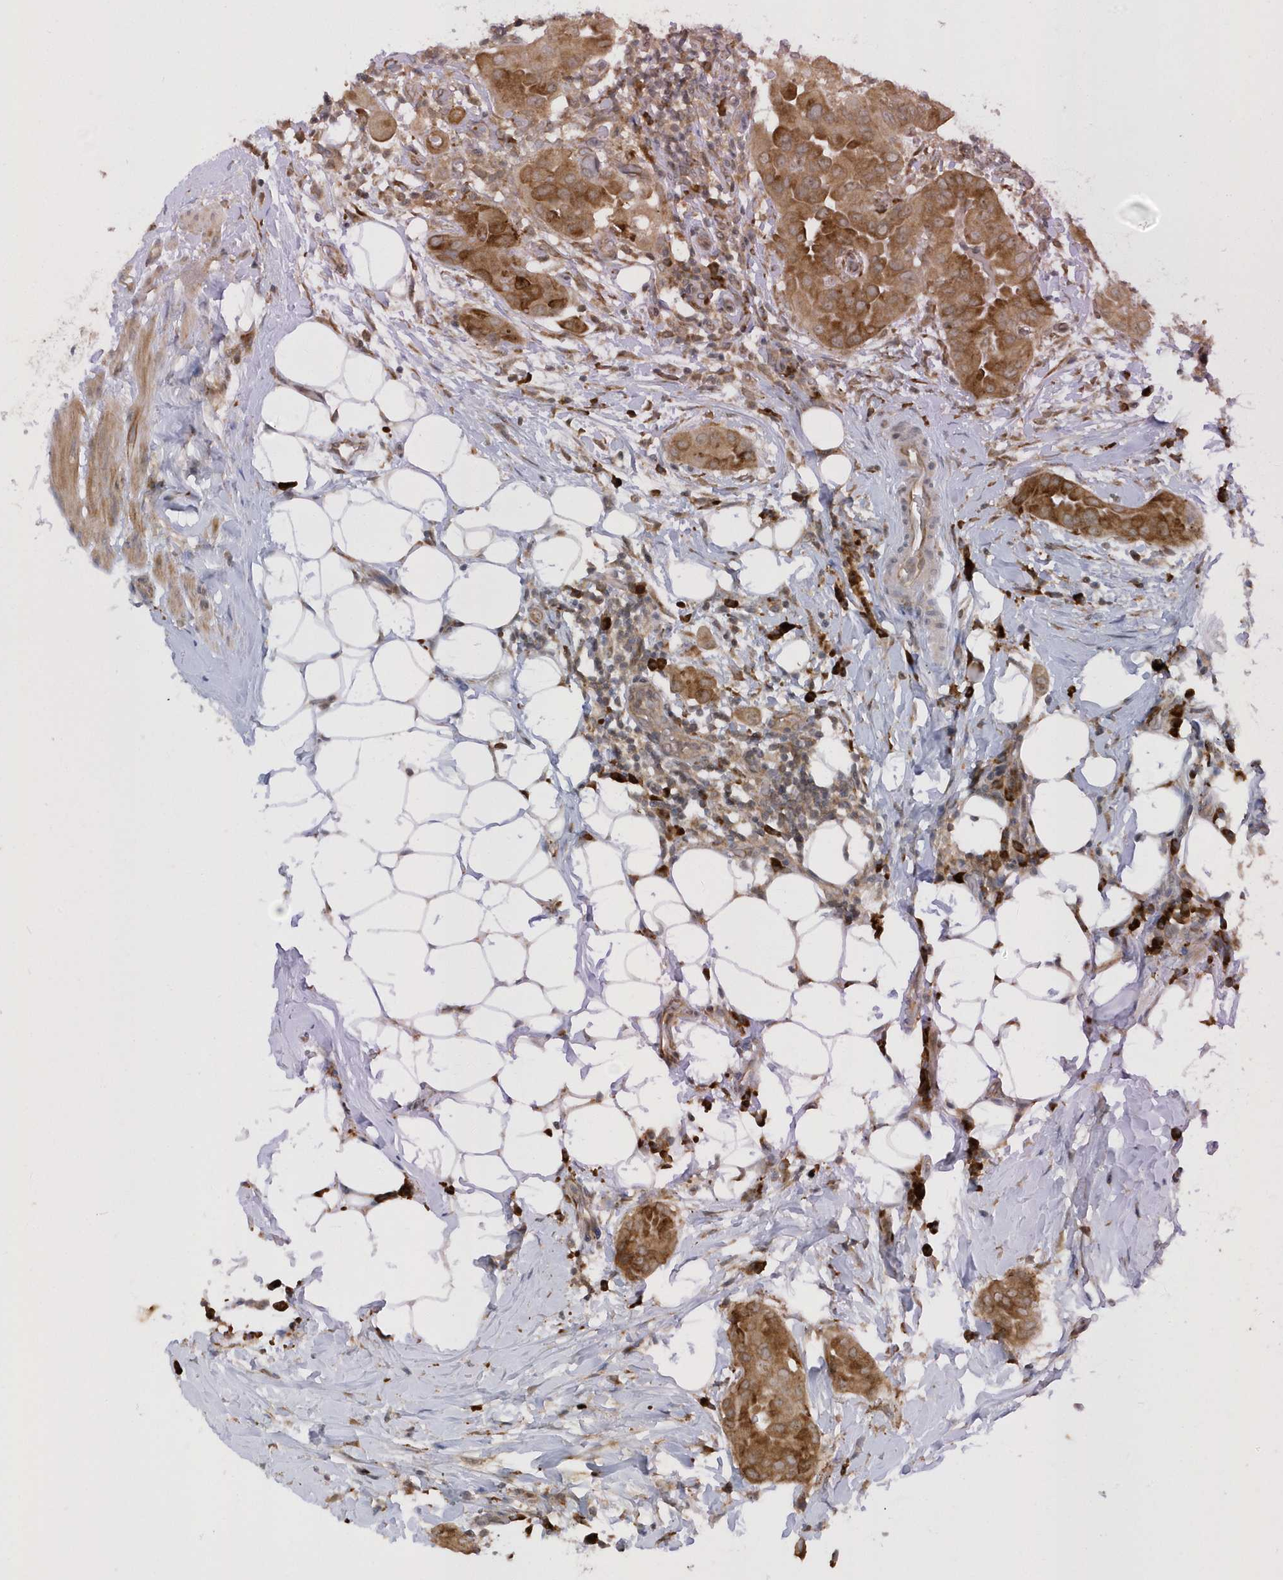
{"staining": {"intensity": "moderate", "quantity": ">75%", "location": "cytoplasmic/membranous"}, "tissue": "thyroid cancer", "cell_type": "Tumor cells", "image_type": "cancer", "snomed": [{"axis": "morphology", "description": "Papillary adenocarcinoma, NOS"}, {"axis": "topography", "description": "Thyroid gland"}], "caption": "Immunohistochemistry (IHC) histopathology image of neoplastic tissue: human papillary adenocarcinoma (thyroid) stained using immunohistochemistry reveals medium levels of moderate protein expression localized specifically in the cytoplasmic/membranous of tumor cells, appearing as a cytoplasmic/membranous brown color.", "gene": "METTL21A", "patient": {"sex": "male", "age": 33}}